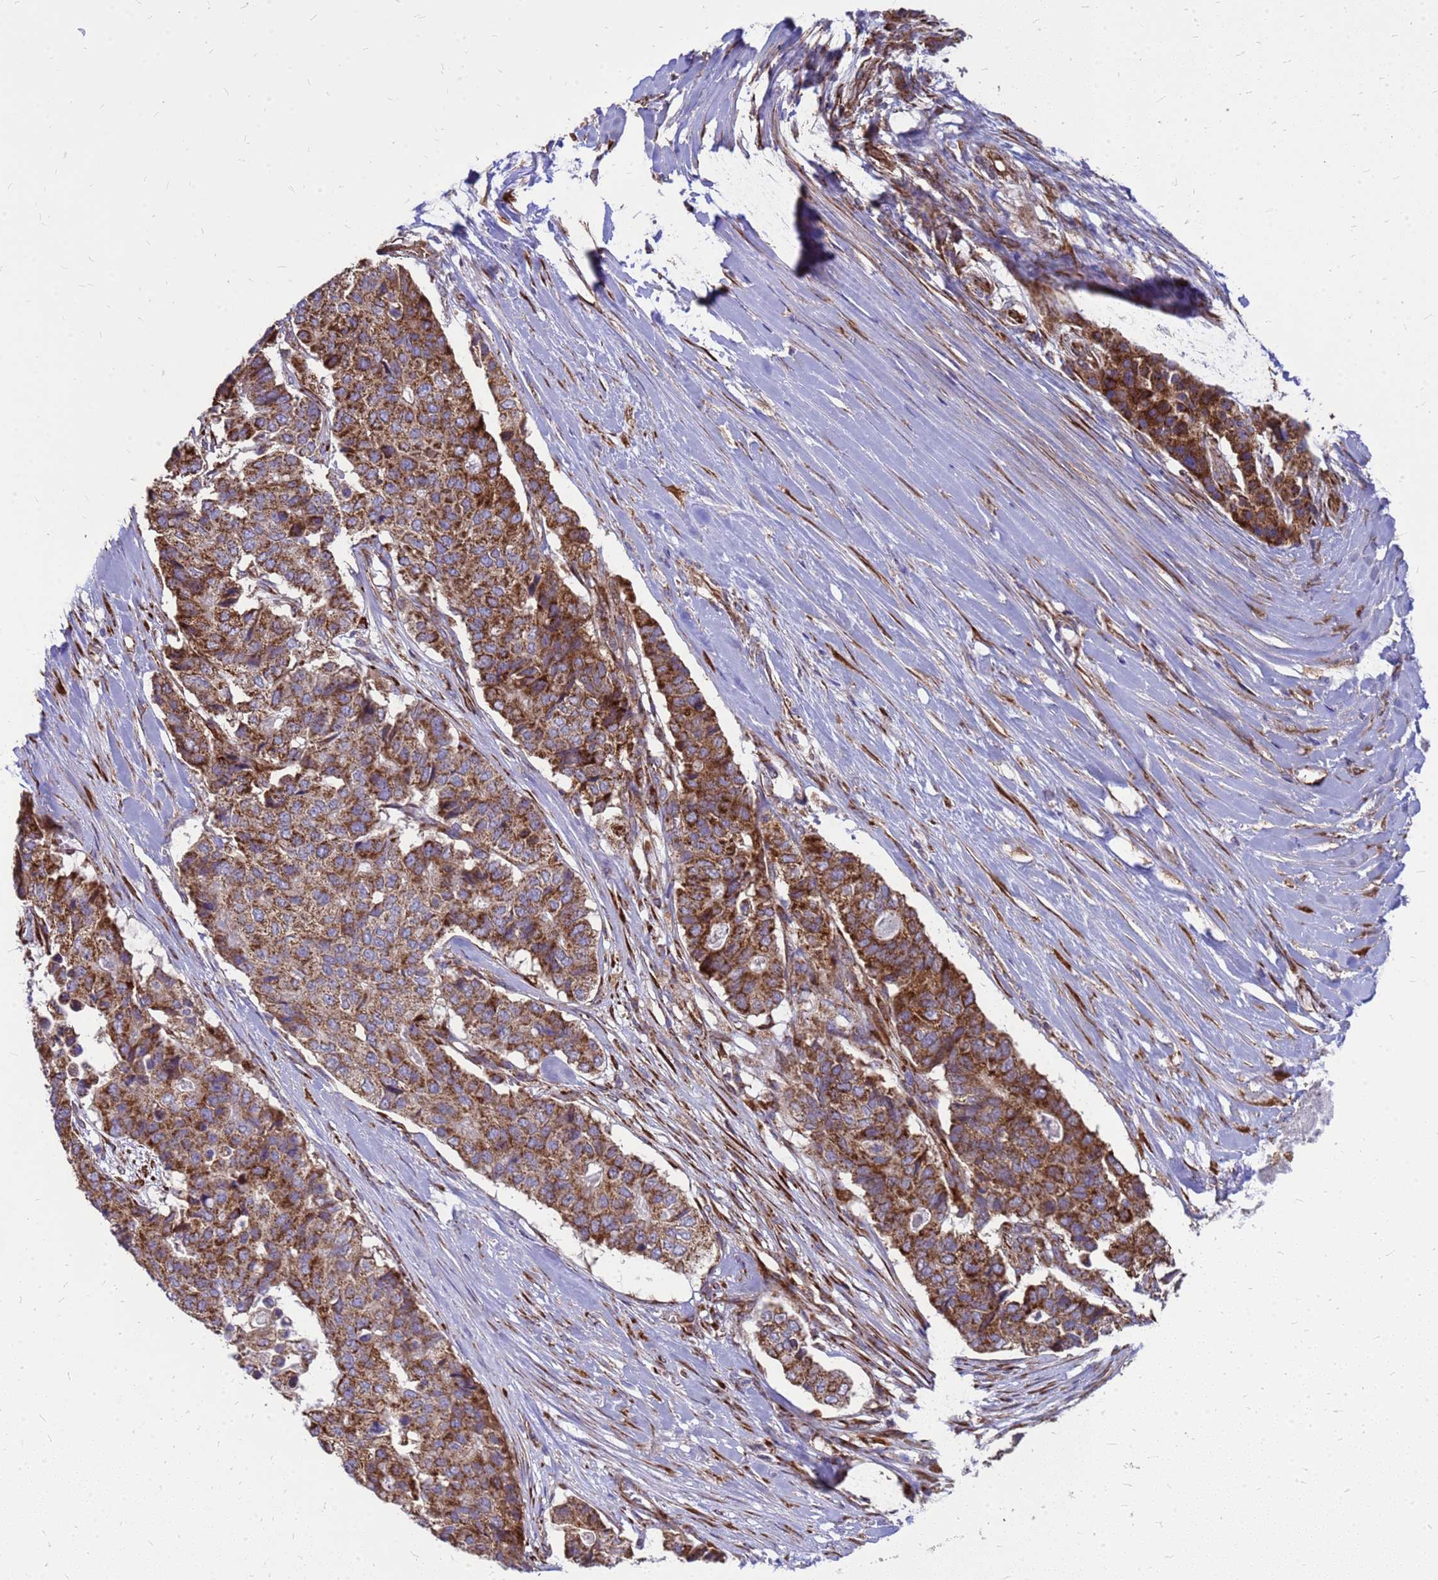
{"staining": {"intensity": "strong", "quantity": ">75%", "location": "cytoplasmic/membranous"}, "tissue": "pancreatic cancer", "cell_type": "Tumor cells", "image_type": "cancer", "snomed": [{"axis": "morphology", "description": "Adenocarcinoma, NOS"}, {"axis": "topography", "description": "Pancreas"}], "caption": "This is a histology image of immunohistochemistry (IHC) staining of pancreatic cancer (adenocarcinoma), which shows strong expression in the cytoplasmic/membranous of tumor cells.", "gene": "FSTL4", "patient": {"sex": "male", "age": 50}}